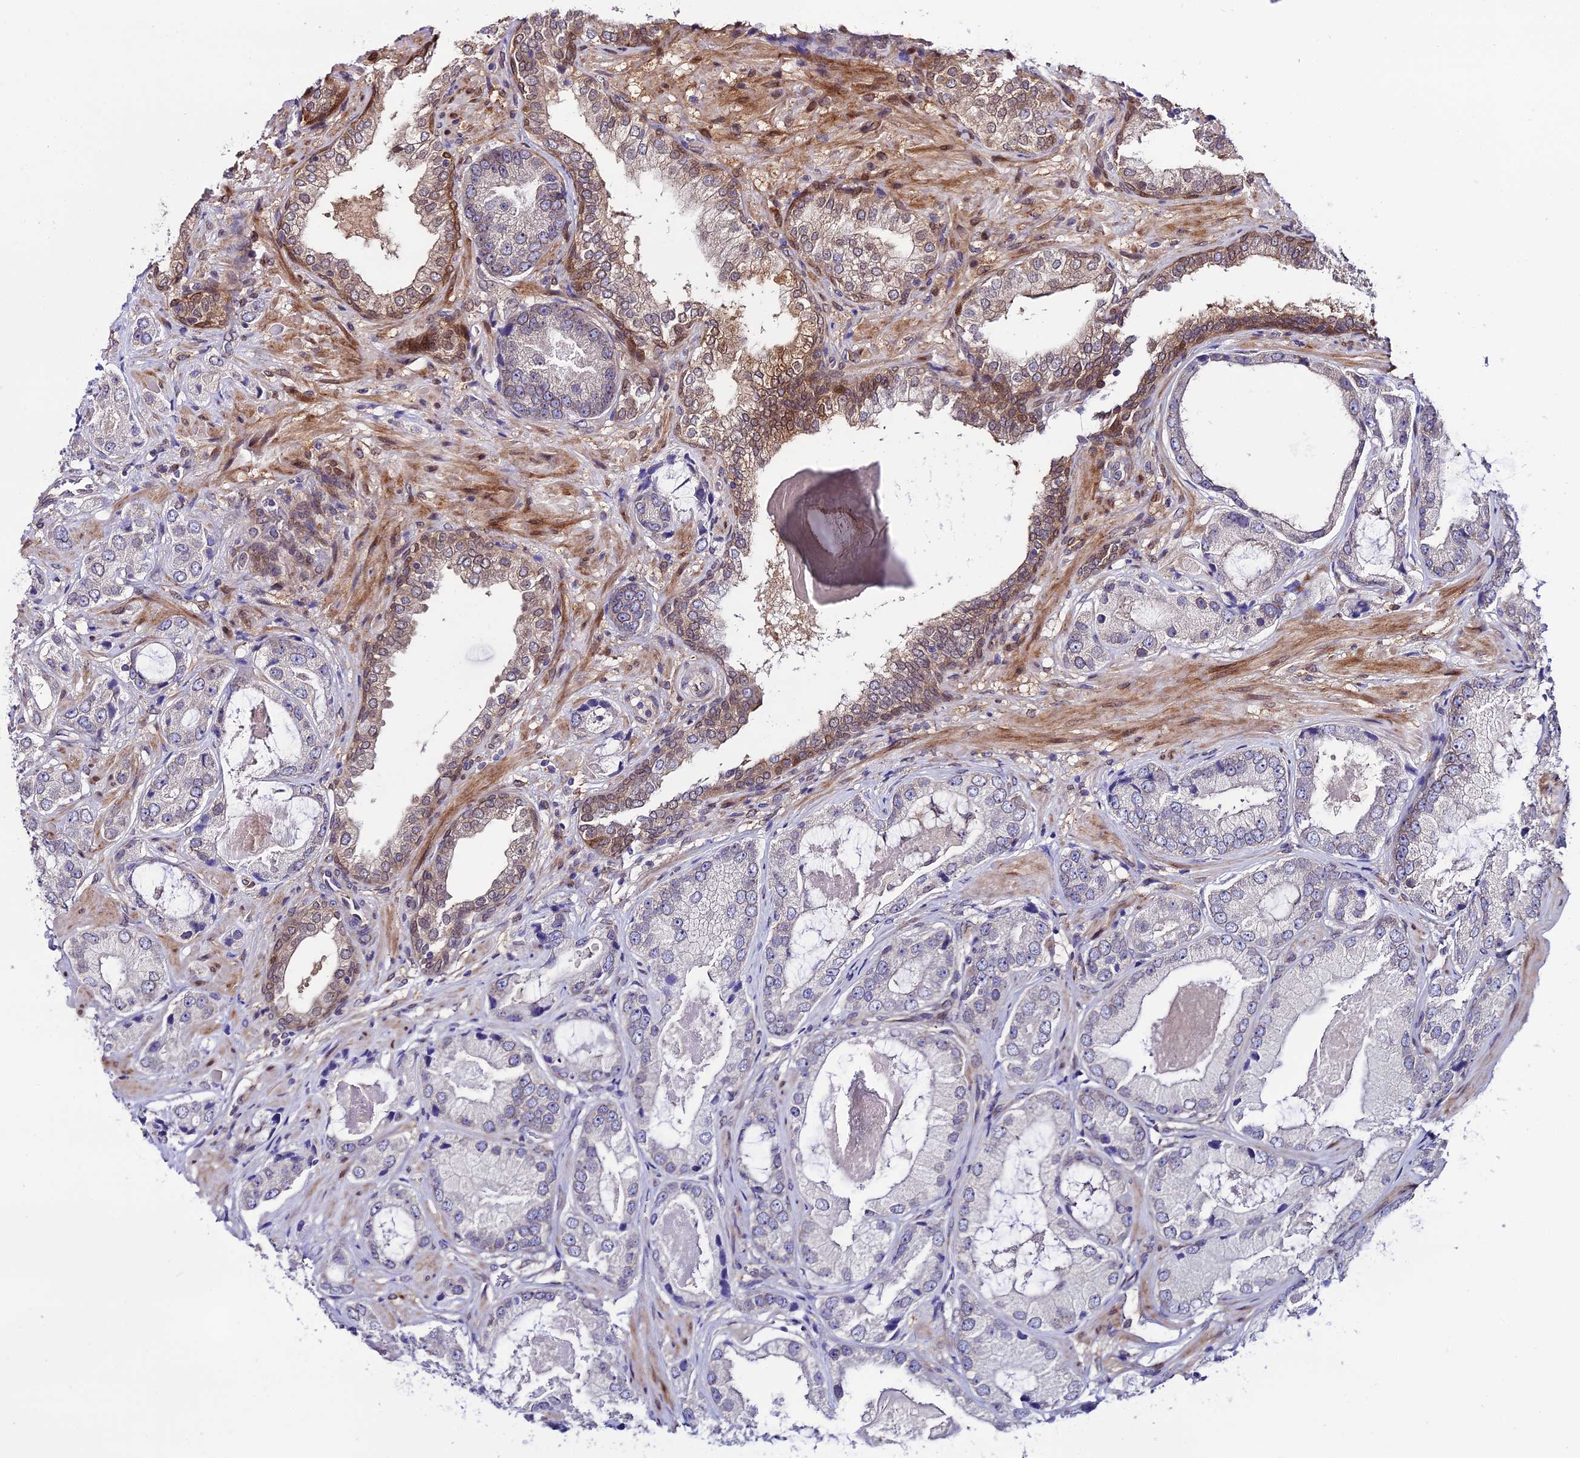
{"staining": {"intensity": "negative", "quantity": "none", "location": "none"}, "tissue": "prostate cancer", "cell_type": "Tumor cells", "image_type": "cancer", "snomed": [{"axis": "morphology", "description": "Adenocarcinoma, High grade"}, {"axis": "topography", "description": "Prostate"}], "caption": "High power microscopy histopathology image of an IHC micrograph of prostate adenocarcinoma (high-grade), revealing no significant positivity in tumor cells. The staining is performed using DAB brown chromogen with nuclei counter-stained in using hematoxylin.", "gene": "DDX19A", "patient": {"sex": "male", "age": 59}}